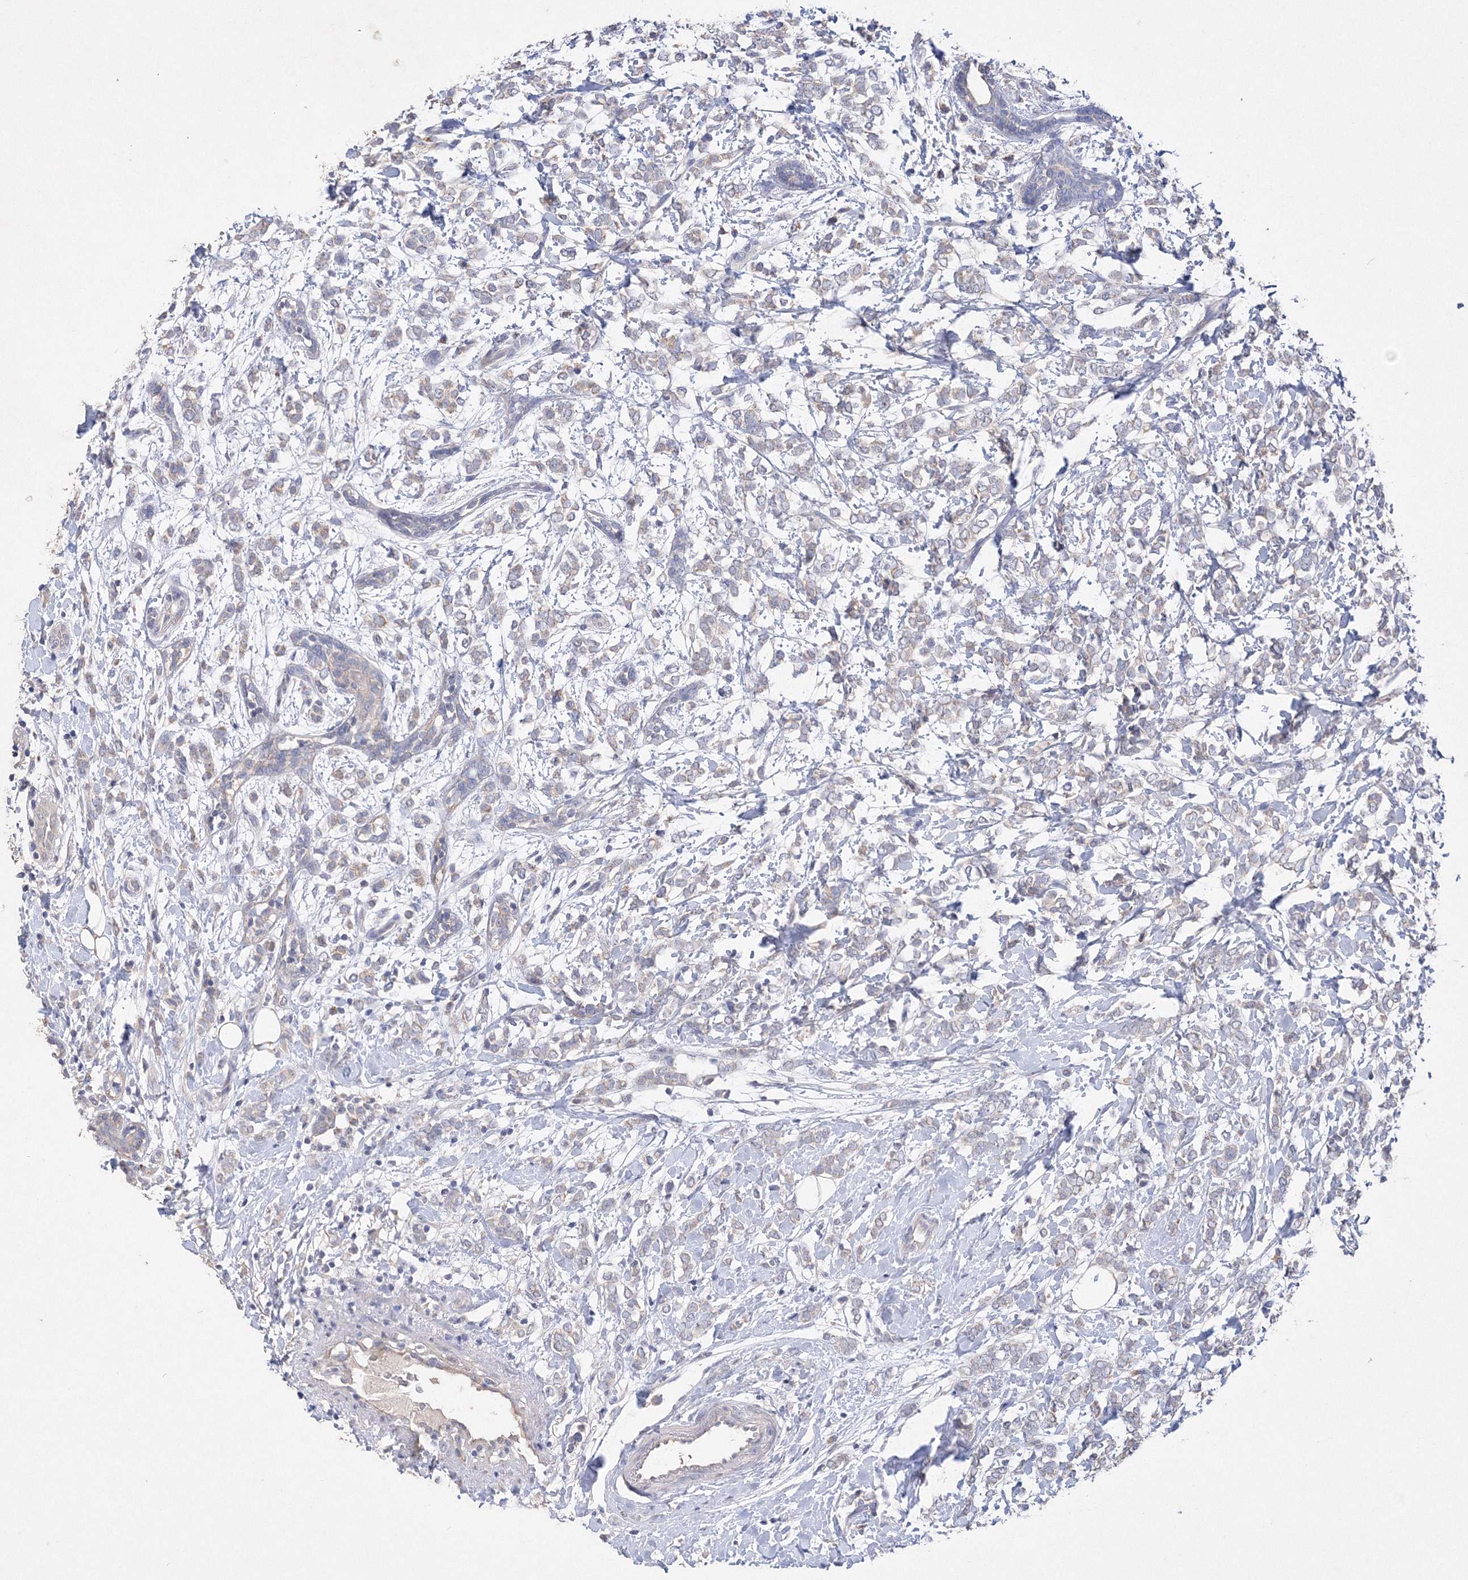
{"staining": {"intensity": "negative", "quantity": "none", "location": "none"}, "tissue": "breast cancer", "cell_type": "Tumor cells", "image_type": "cancer", "snomed": [{"axis": "morphology", "description": "Normal tissue, NOS"}, {"axis": "morphology", "description": "Lobular carcinoma"}, {"axis": "topography", "description": "Breast"}], "caption": "This is an immunohistochemistry (IHC) image of human lobular carcinoma (breast). There is no positivity in tumor cells.", "gene": "GLS", "patient": {"sex": "female", "age": 47}}